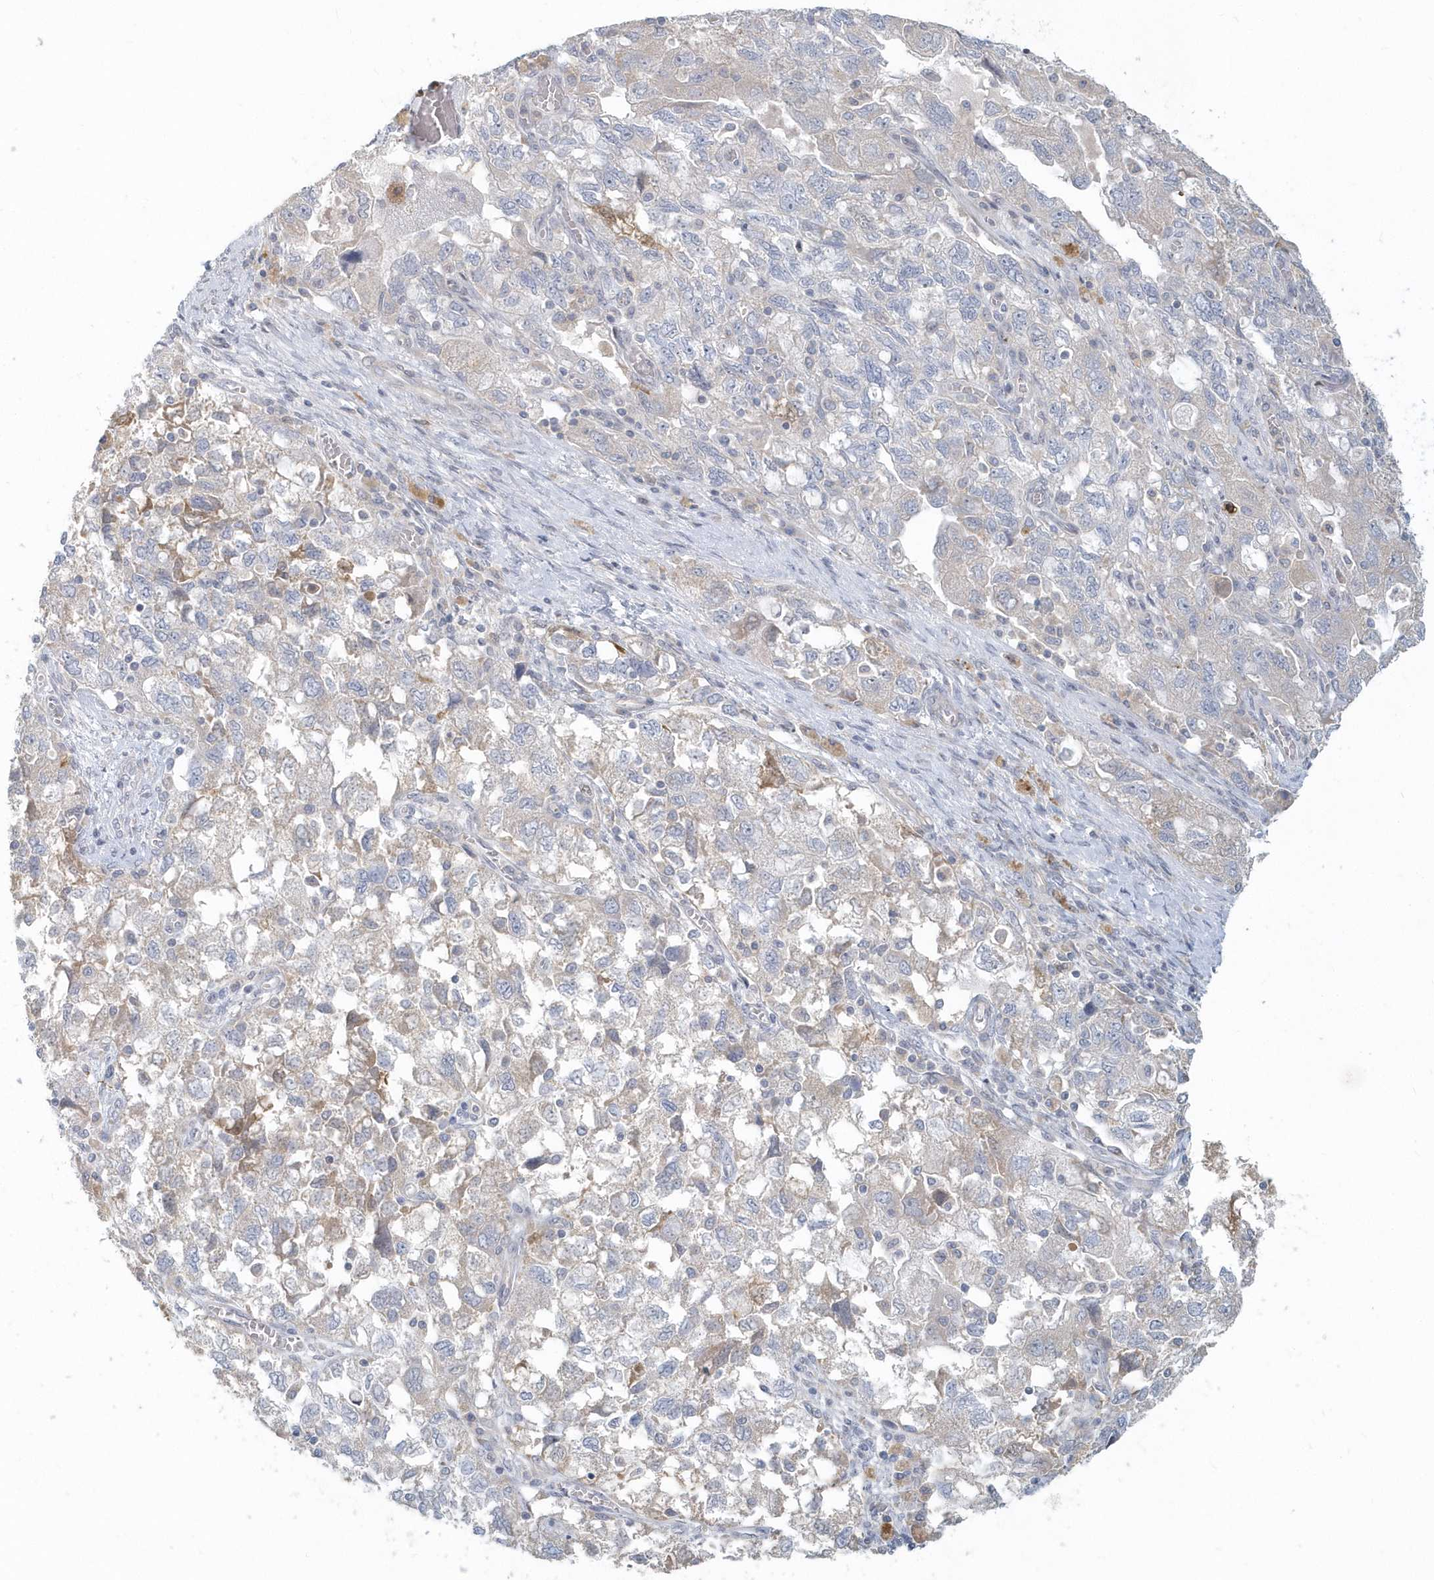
{"staining": {"intensity": "negative", "quantity": "none", "location": "none"}, "tissue": "ovarian cancer", "cell_type": "Tumor cells", "image_type": "cancer", "snomed": [{"axis": "morphology", "description": "Carcinoma, NOS"}, {"axis": "morphology", "description": "Cystadenocarcinoma, serous, NOS"}, {"axis": "topography", "description": "Ovary"}], "caption": "An immunohistochemistry photomicrograph of ovarian serous cystadenocarcinoma is shown. There is no staining in tumor cells of ovarian serous cystadenocarcinoma.", "gene": "NAPB", "patient": {"sex": "female", "age": 69}}